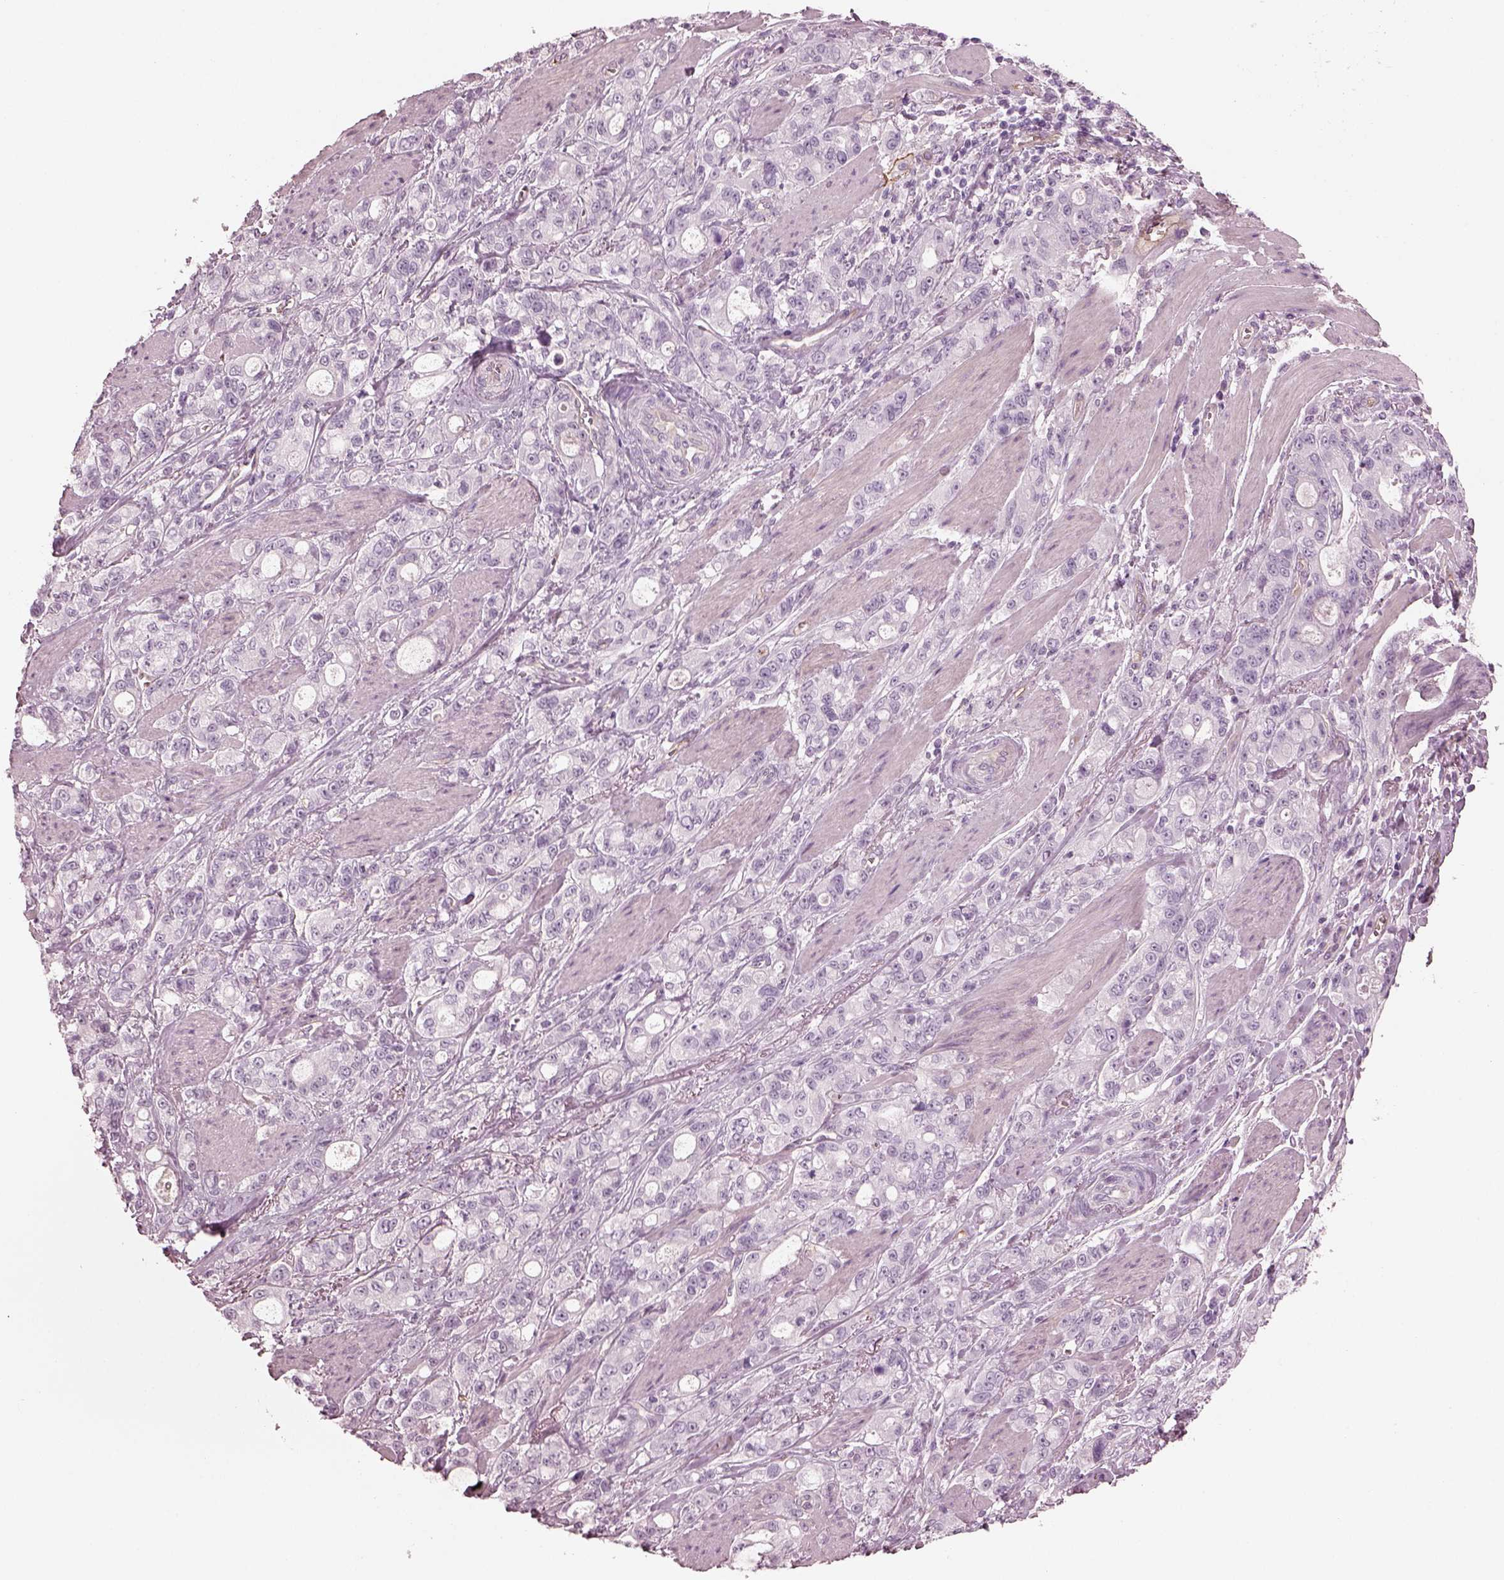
{"staining": {"intensity": "negative", "quantity": "none", "location": "none"}, "tissue": "stomach cancer", "cell_type": "Tumor cells", "image_type": "cancer", "snomed": [{"axis": "morphology", "description": "Adenocarcinoma, NOS"}, {"axis": "topography", "description": "Stomach"}], "caption": "Immunohistochemical staining of stomach cancer shows no significant positivity in tumor cells.", "gene": "EIF4E1B", "patient": {"sex": "male", "age": 63}}